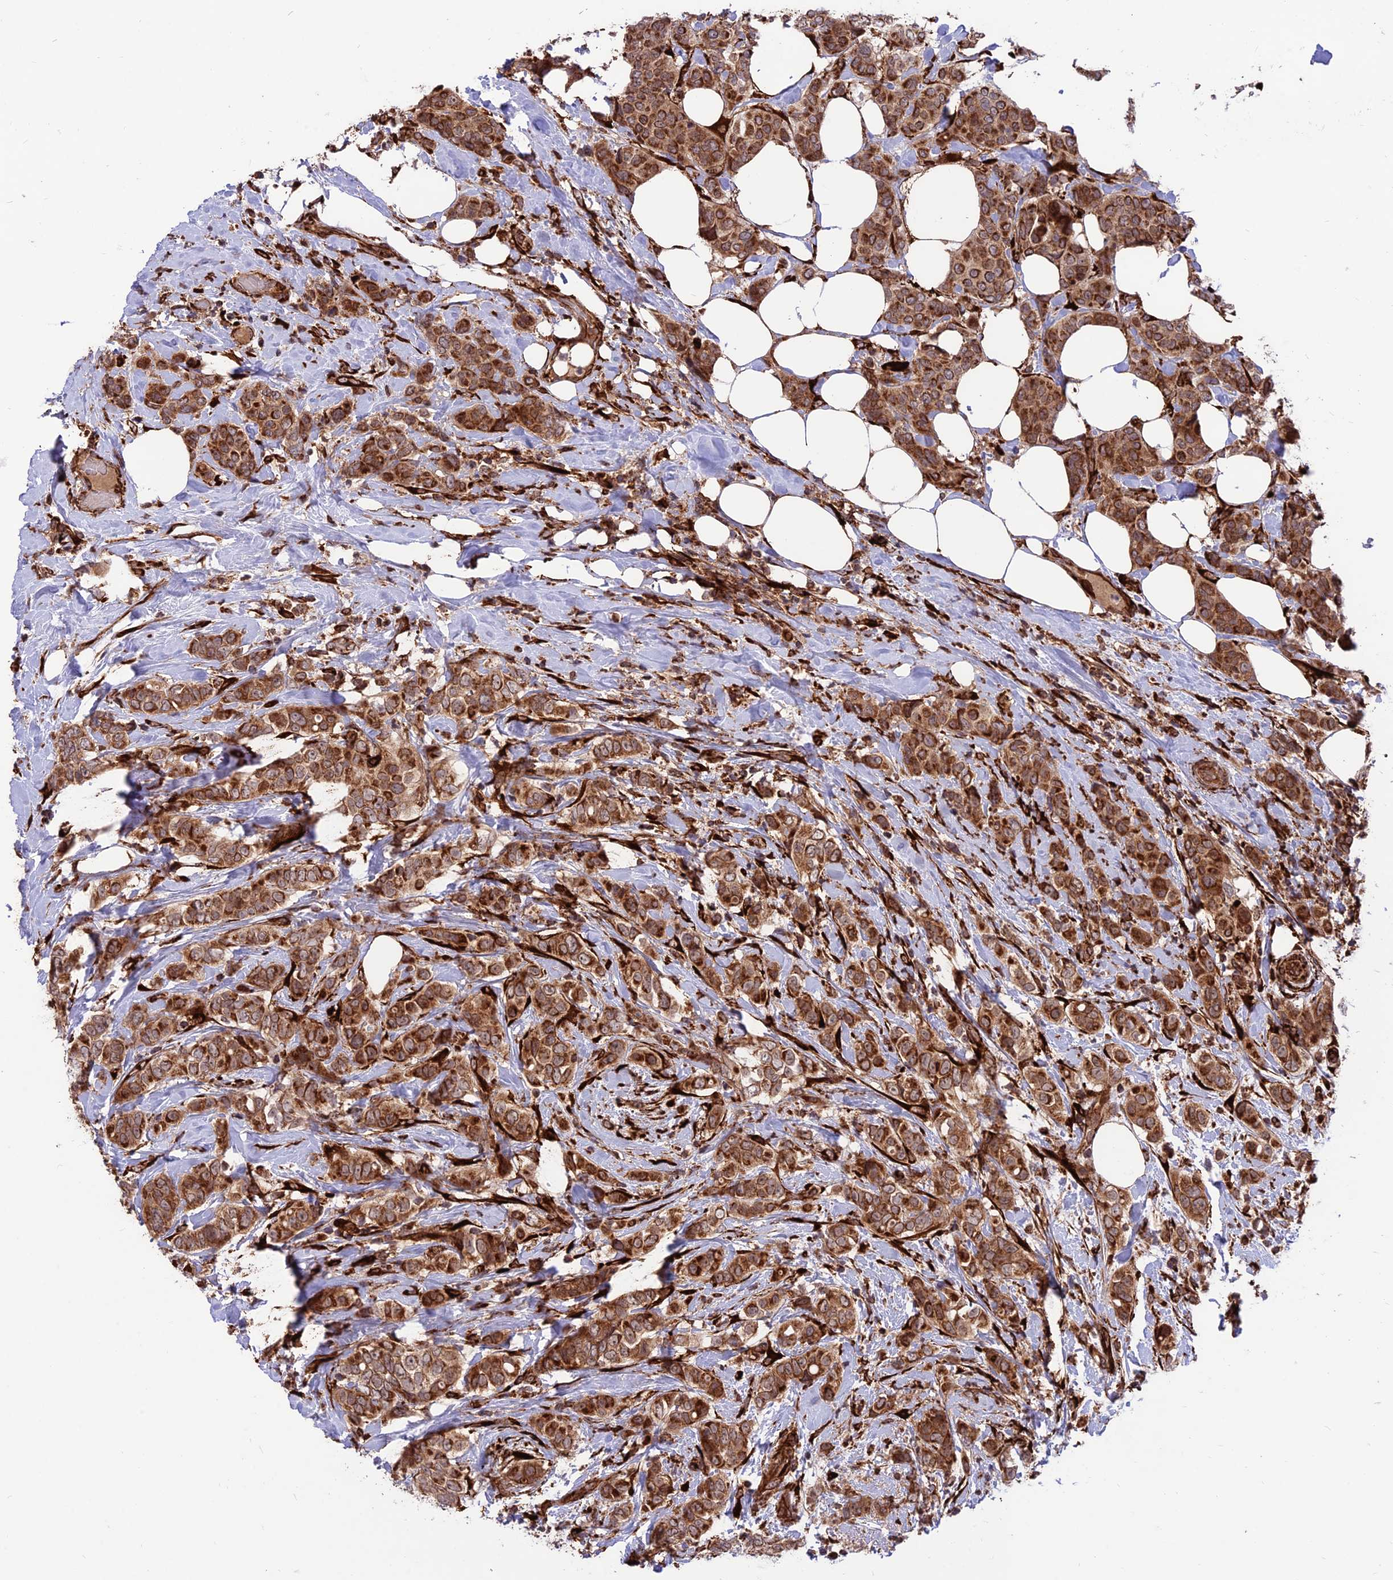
{"staining": {"intensity": "strong", "quantity": ">75%", "location": "cytoplasmic/membranous"}, "tissue": "breast cancer", "cell_type": "Tumor cells", "image_type": "cancer", "snomed": [{"axis": "morphology", "description": "Lobular carcinoma"}, {"axis": "topography", "description": "Breast"}], "caption": "This photomicrograph reveals immunohistochemistry staining of human breast cancer (lobular carcinoma), with high strong cytoplasmic/membranous staining in about >75% of tumor cells.", "gene": "CRTAP", "patient": {"sex": "female", "age": 51}}